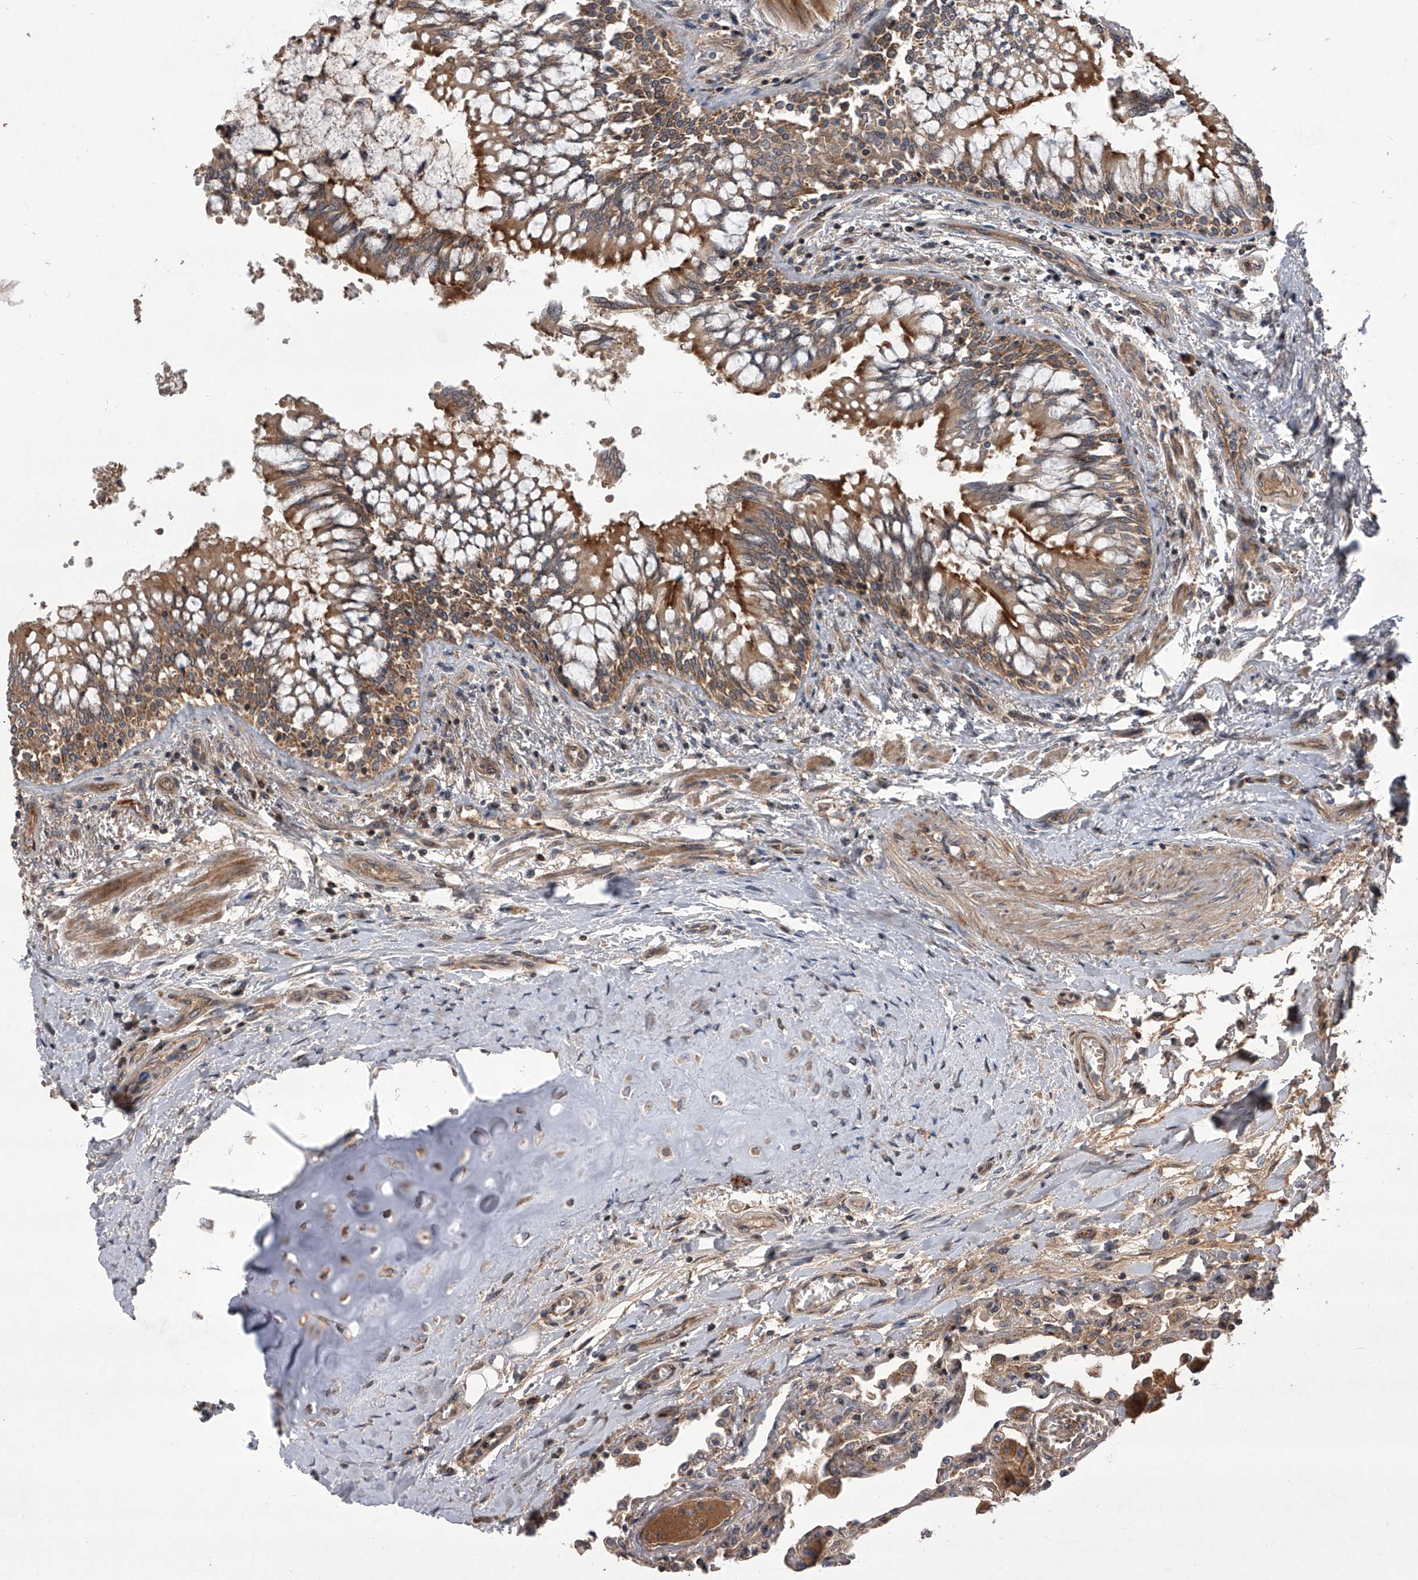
{"staining": {"intensity": "moderate", "quantity": "25%-75%", "location": "cytoplasmic/membranous,nuclear"}, "tissue": "lung", "cell_type": "Alveolar cells", "image_type": "normal", "snomed": [{"axis": "morphology", "description": "Normal tissue, NOS"}, {"axis": "topography", "description": "Bronchus"}, {"axis": "topography", "description": "Lung"}], "caption": "A photomicrograph showing moderate cytoplasmic/membranous,nuclear positivity in approximately 25%-75% of alveolar cells in unremarkable lung, as visualized by brown immunohistochemical staining.", "gene": "USP47", "patient": {"sex": "female", "age": 49}}